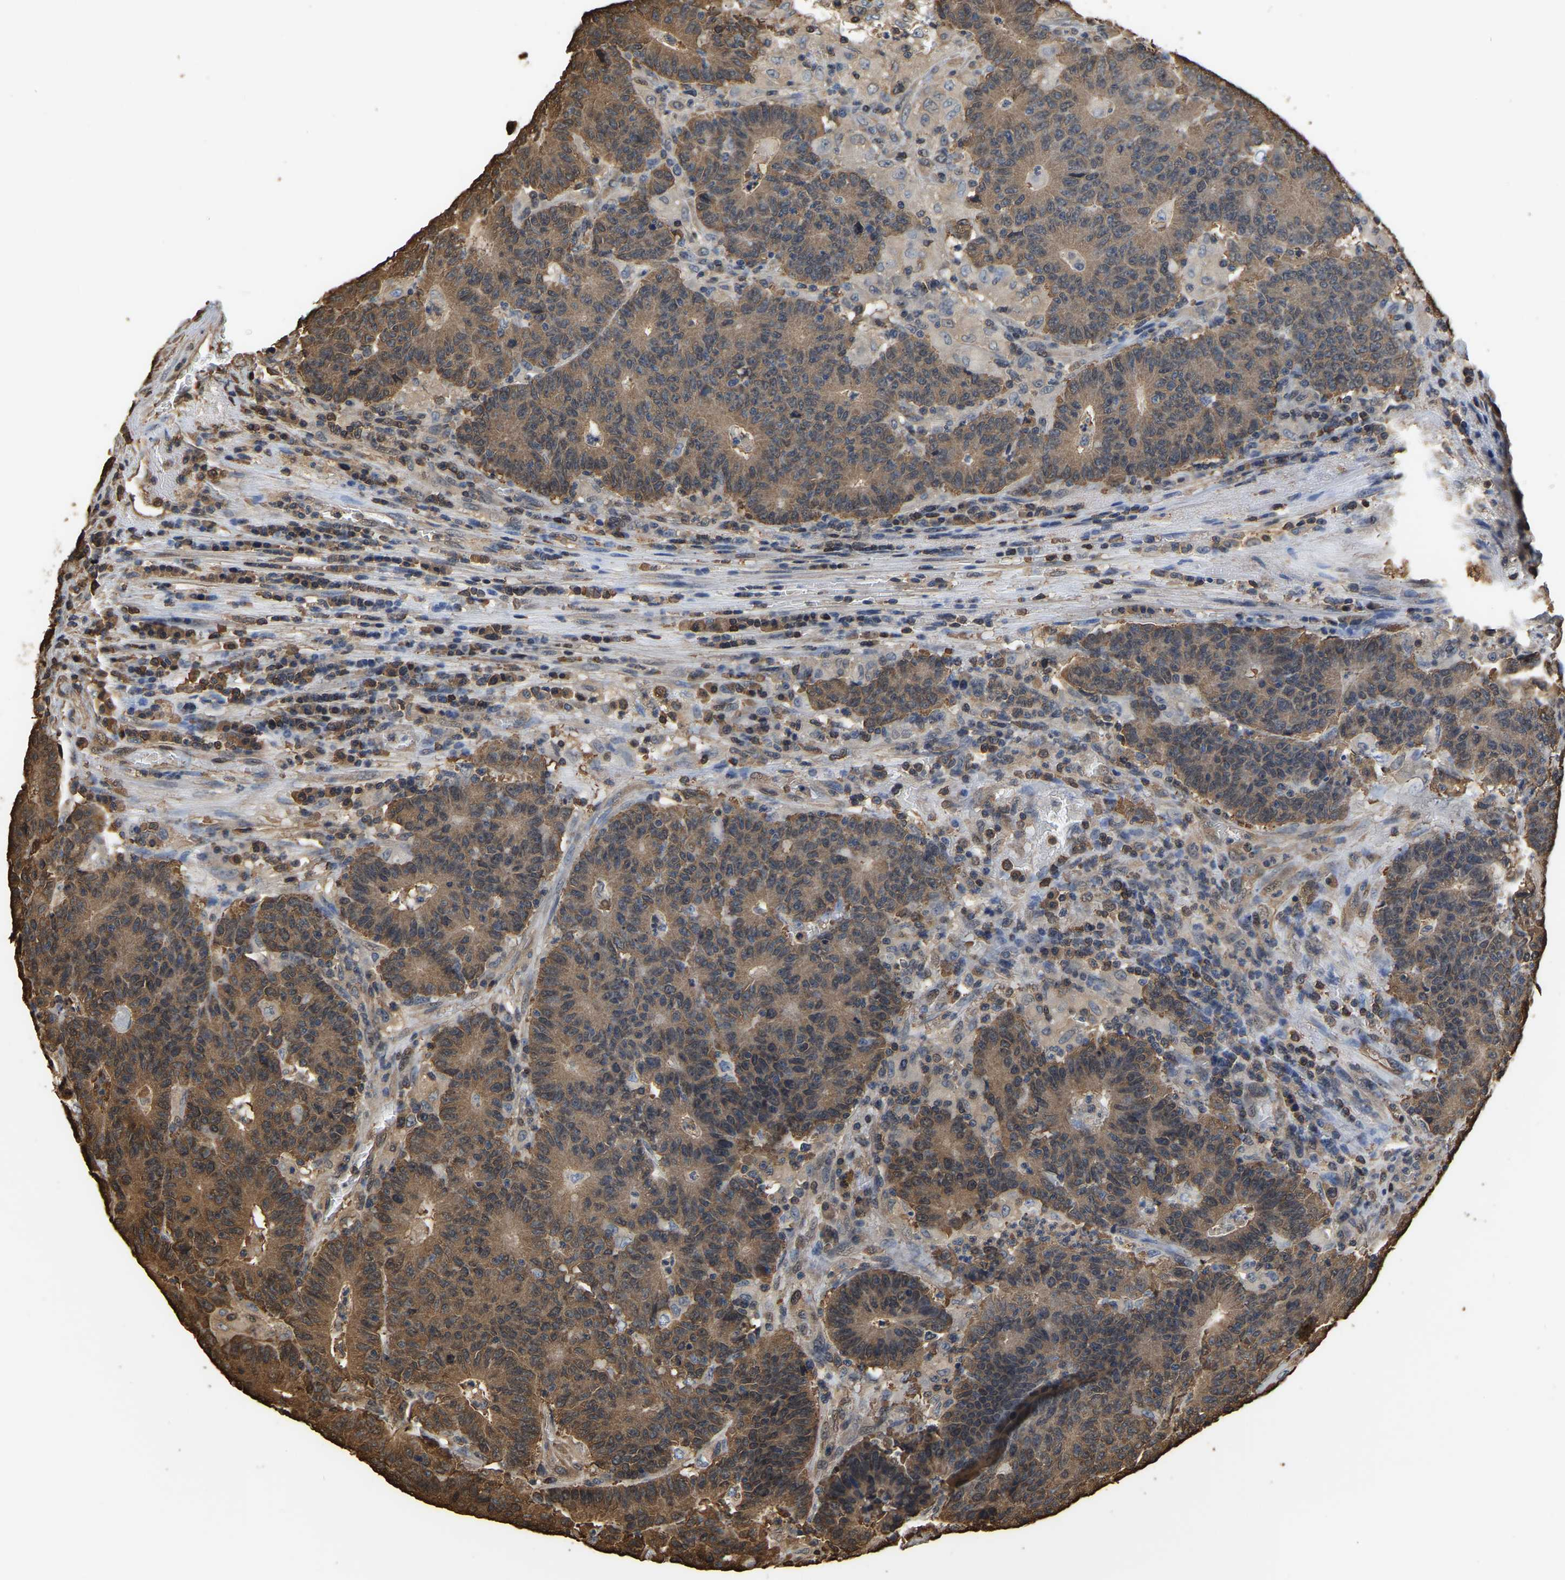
{"staining": {"intensity": "moderate", "quantity": ">75%", "location": "cytoplasmic/membranous"}, "tissue": "colorectal cancer", "cell_type": "Tumor cells", "image_type": "cancer", "snomed": [{"axis": "morphology", "description": "Normal tissue, NOS"}, {"axis": "morphology", "description": "Adenocarcinoma, NOS"}, {"axis": "topography", "description": "Colon"}], "caption": "Immunohistochemistry (DAB (3,3'-diaminobenzidine)) staining of adenocarcinoma (colorectal) demonstrates moderate cytoplasmic/membranous protein positivity in about >75% of tumor cells. The protein is stained brown, and the nuclei are stained in blue (DAB IHC with brightfield microscopy, high magnification).", "gene": "LDHB", "patient": {"sex": "female", "age": 75}}